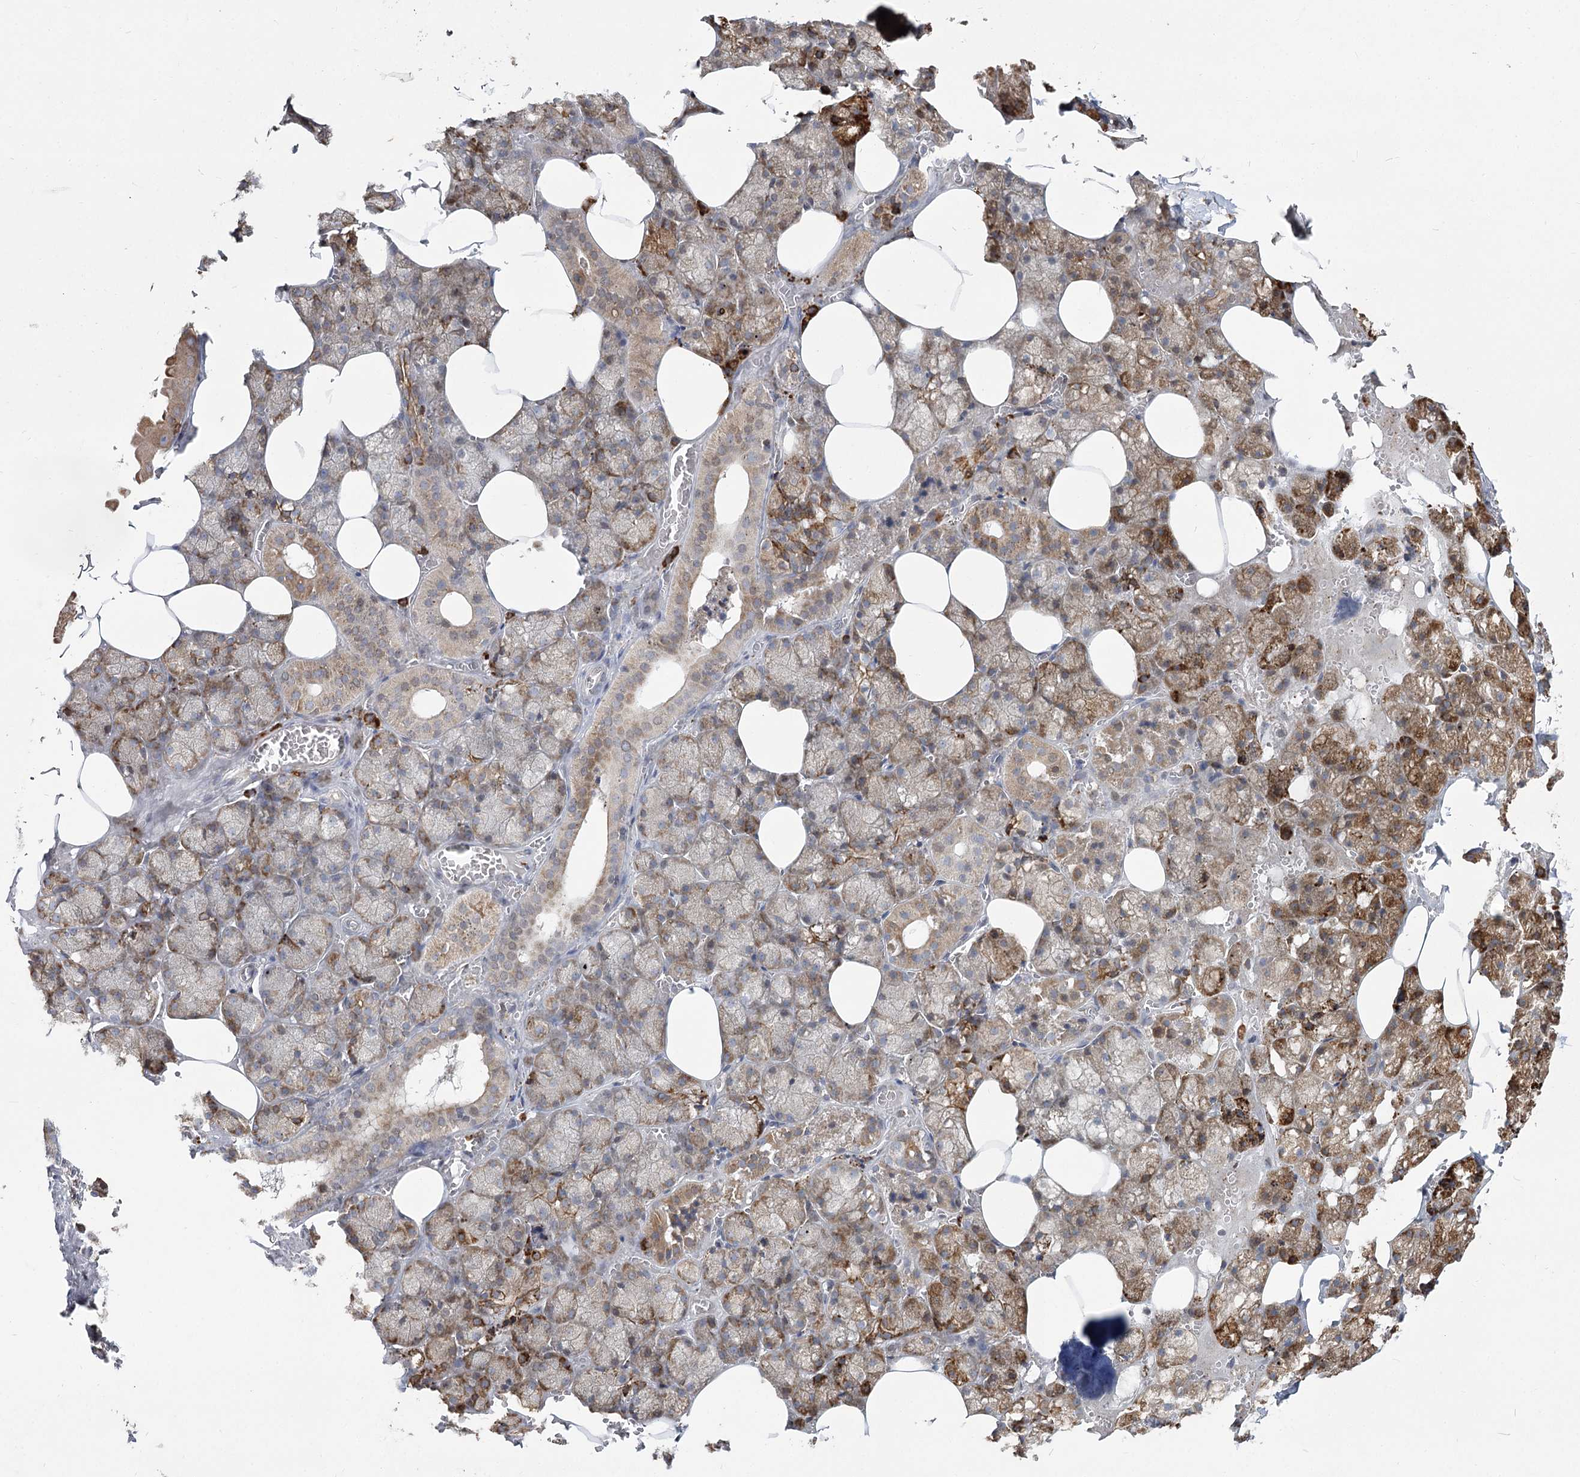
{"staining": {"intensity": "moderate", "quantity": "25%-75%", "location": "cytoplasmic/membranous"}, "tissue": "salivary gland", "cell_type": "Glandular cells", "image_type": "normal", "snomed": [{"axis": "morphology", "description": "Normal tissue, NOS"}, {"axis": "topography", "description": "Salivary gland"}], "caption": "The micrograph exhibits staining of benign salivary gland, revealing moderate cytoplasmic/membranous protein expression (brown color) within glandular cells.", "gene": "NHLRC2", "patient": {"sex": "male", "age": 62}}